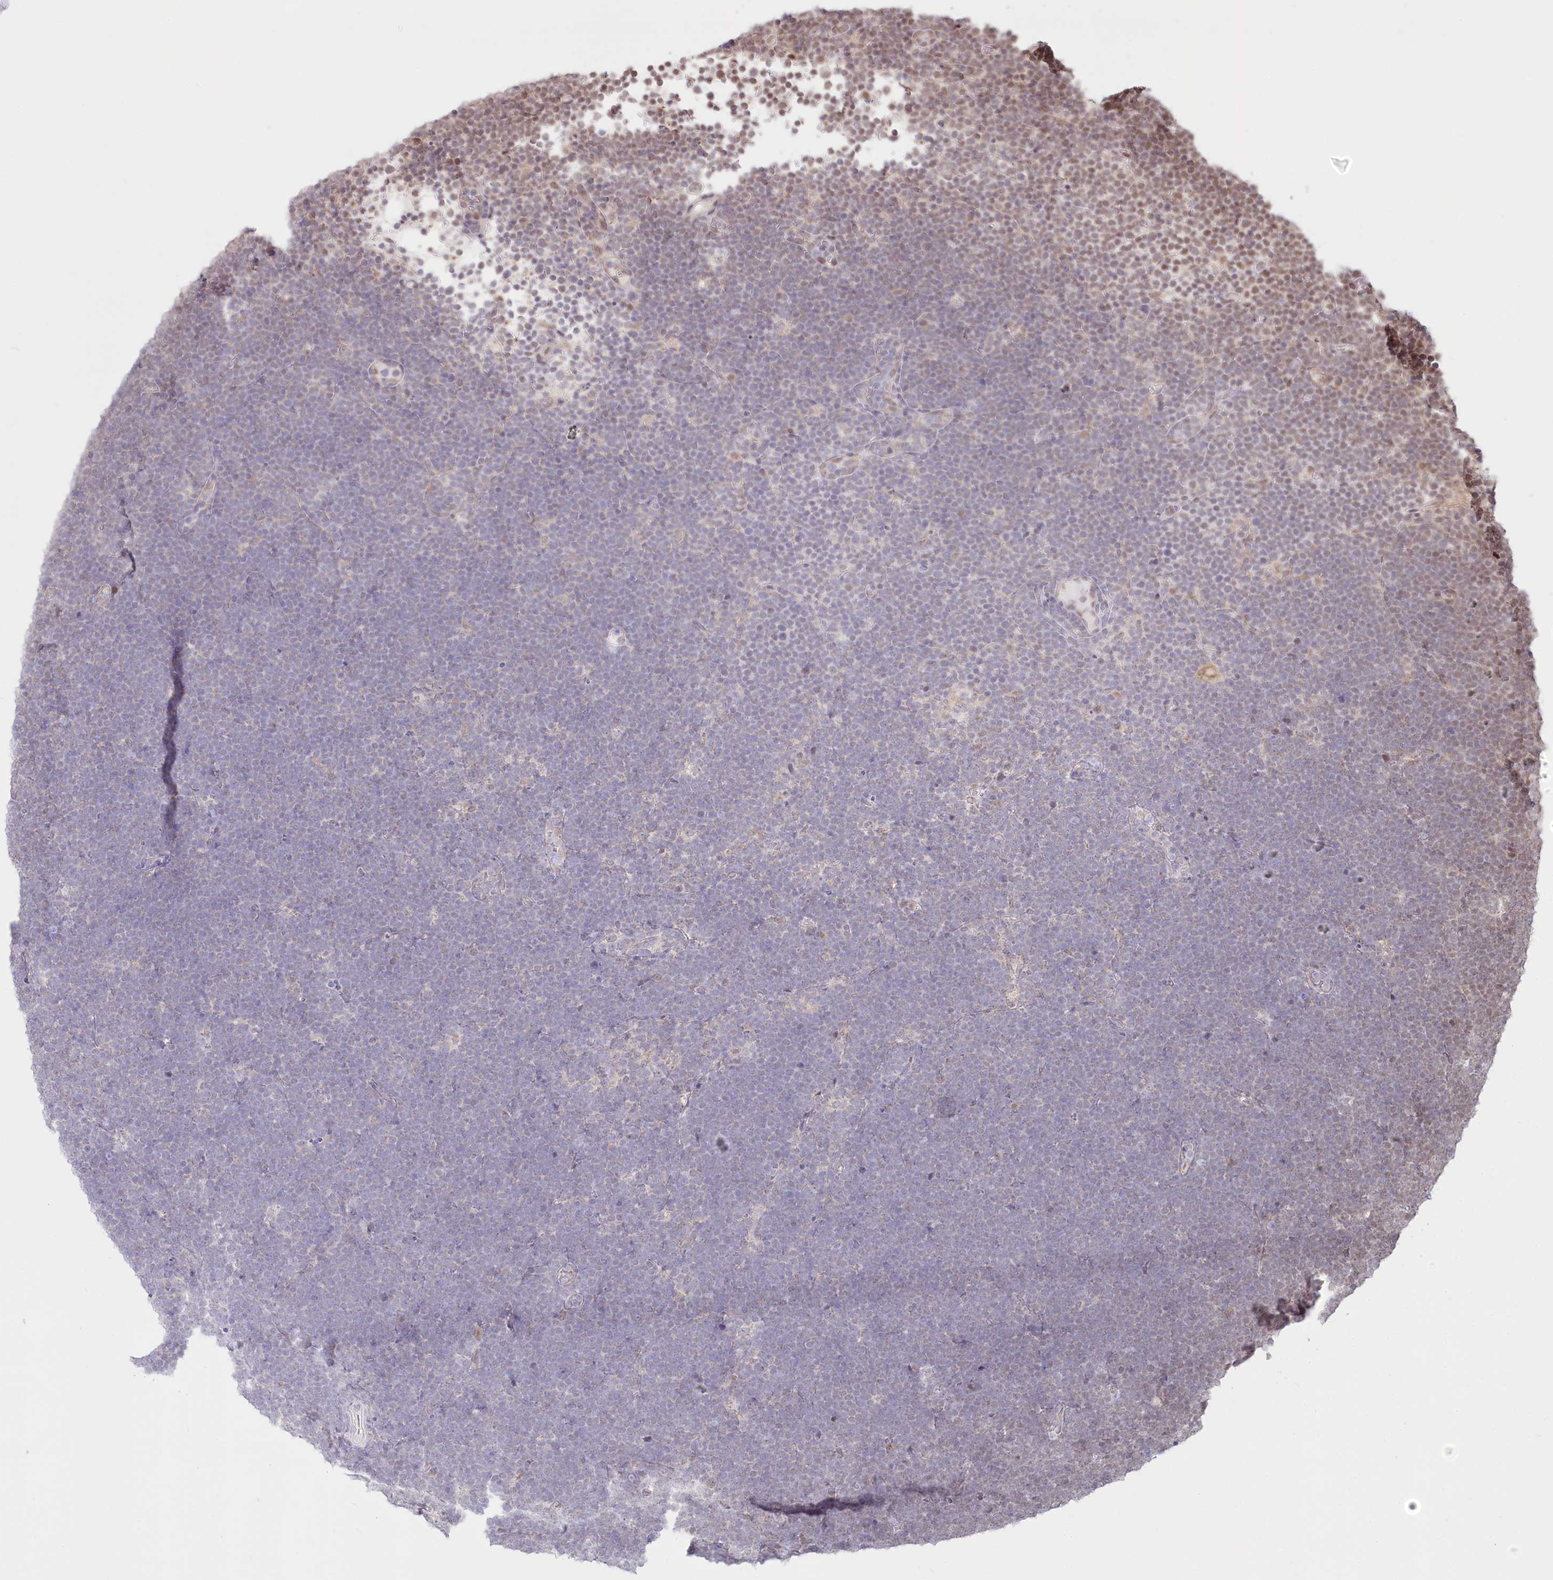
{"staining": {"intensity": "negative", "quantity": "none", "location": "none"}, "tissue": "lymphoma", "cell_type": "Tumor cells", "image_type": "cancer", "snomed": [{"axis": "morphology", "description": "Malignant lymphoma, non-Hodgkin's type, High grade"}, {"axis": "topography", "description": "Lymph node"}], "caption": "IHC image of human malignant lymphoma, non-Hodgkin's type (high-grade) stained for a protein (brown), which demonstrates no positivity in tumor cells.", "gene": "PYURF", "patient": {"sex": "male", "age": 13}}